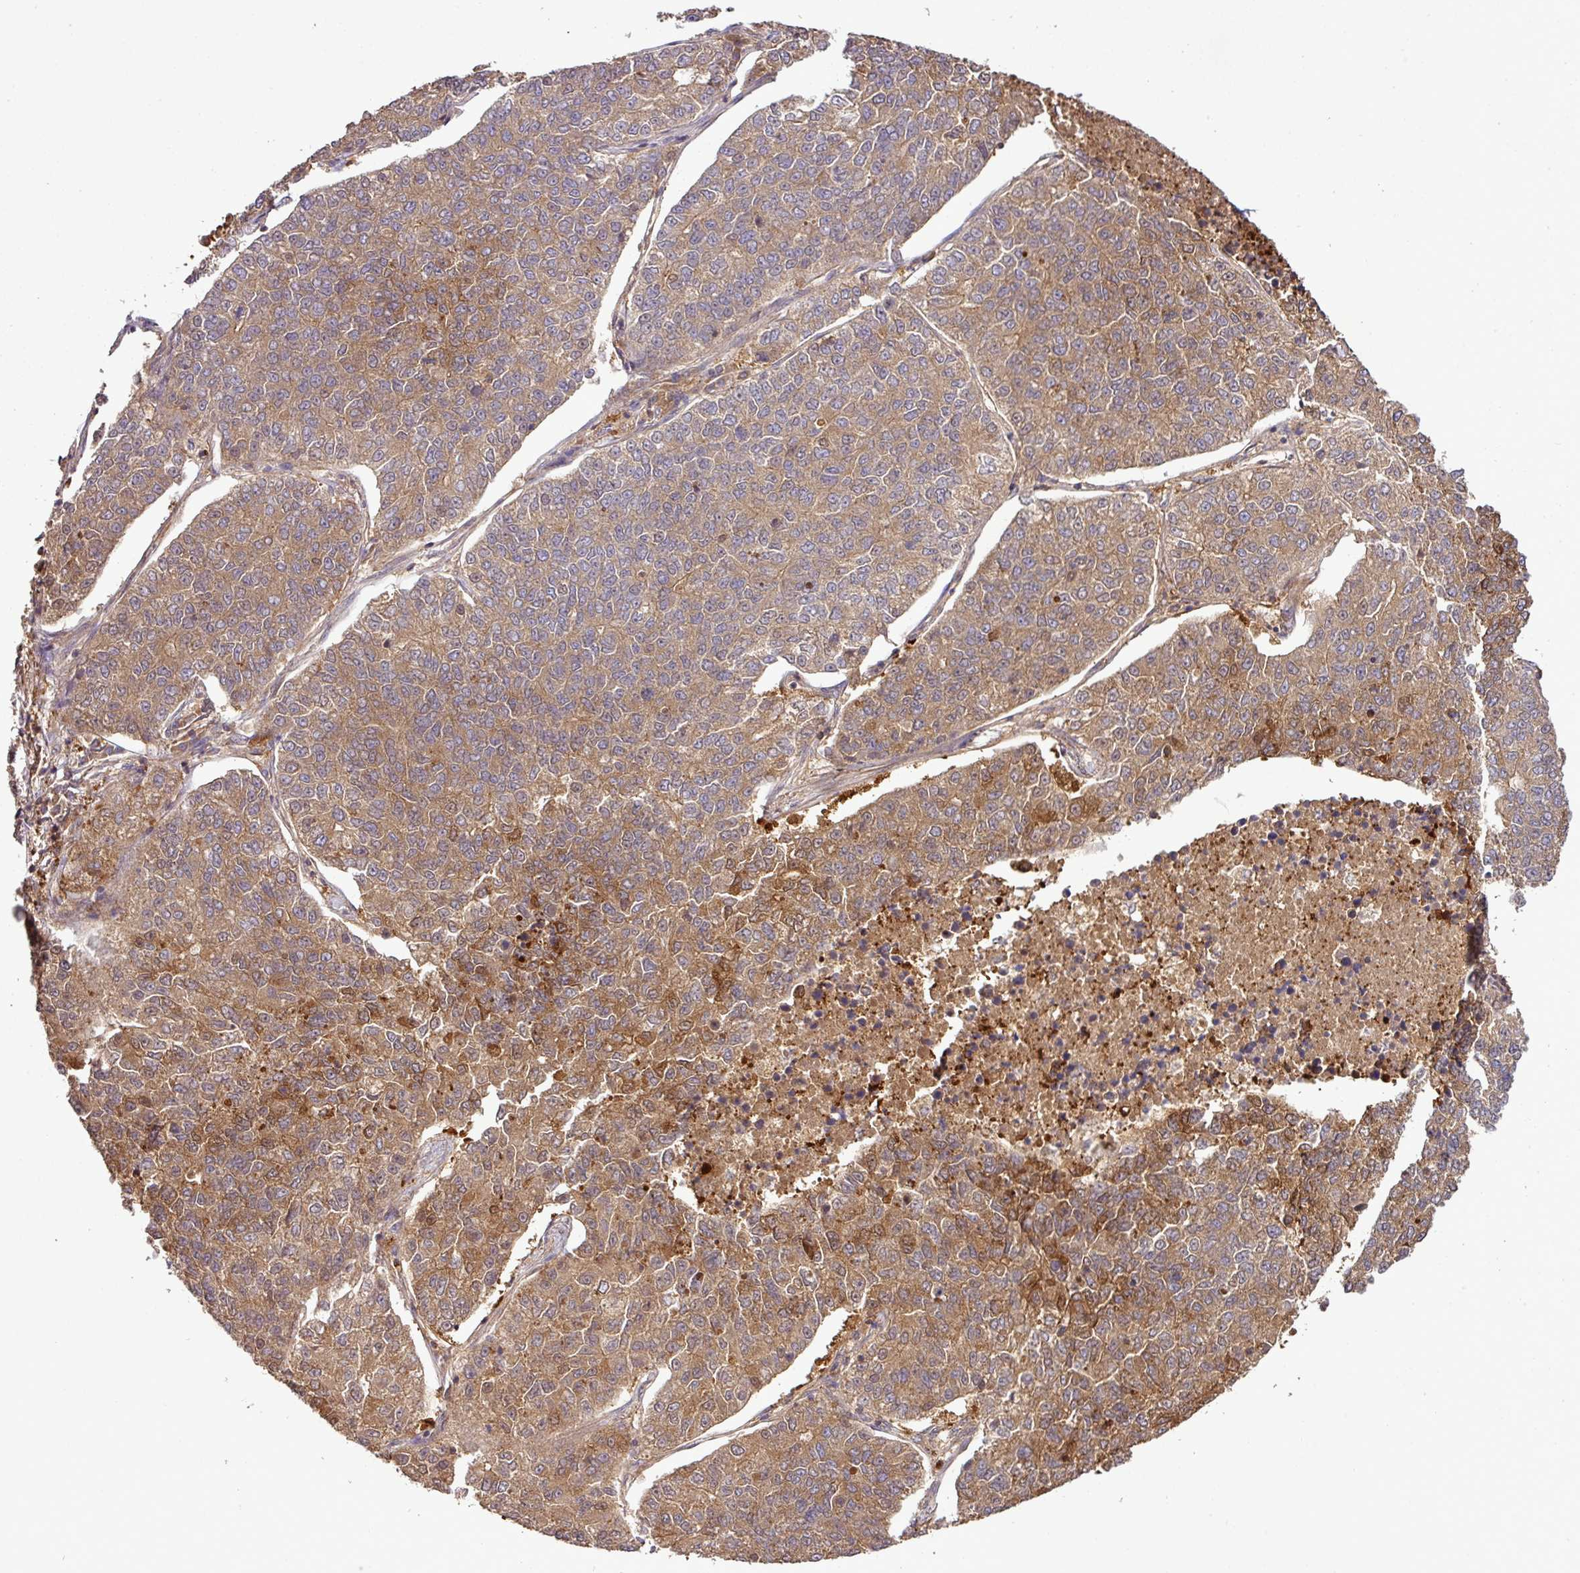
{"staining": {"intensity": "moderate", "quantity": "25%-75%", "location": "cytoplasmic/membranous"}, "tissue": "lung cancer", "cell_type": "Tumor cells", "image_type": "cancer", "snomed": [{"axis": "morphology", "description": "Adenocarcinoma, NOS"}, {"axis": "topography", "description": "Lung"}], "caption": "High-magnification brightfield microscopy of lung cancer stained with DAB (brown) and counterstained with hematoxylin (blue). tumor cells exhibit moderate cytoplasmic/membranous positivity is seen in about25%-75% of cells. The staining was performed using DAB (3,3'-diaminobenzidine) to visualize the protein expression in brown, while the nuclei were stained in blue with hematoxylin (Magnification: 20x).", "gene": "TMEM107", "patient": {"sex": "male", "age": 49}}